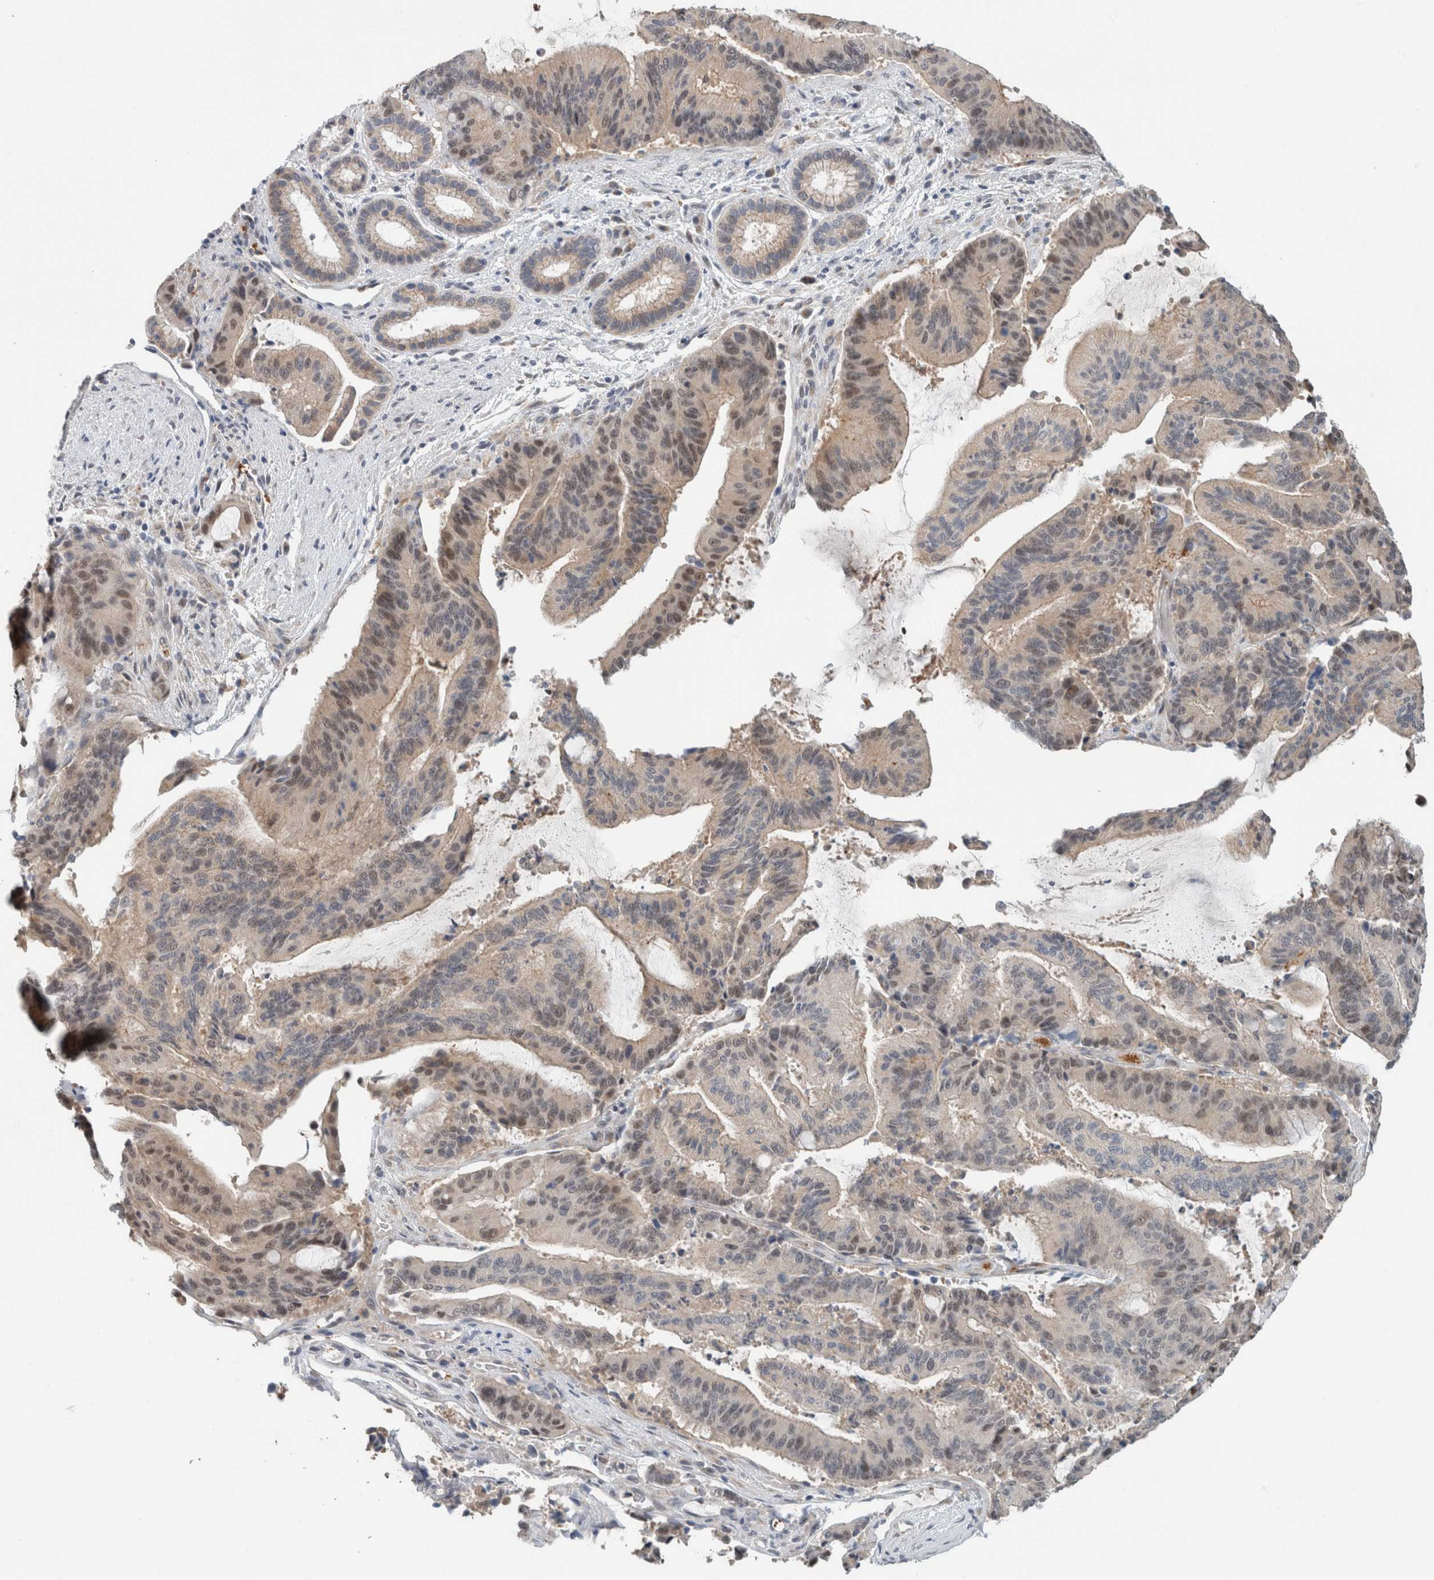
{"staining": {"intensity": "weak", "quantity": "25%-75%", "location": "cytoplasmic/membranous,nuclear"}, "tissue": "liver cancer", "cell_type": "Tumor cells", "image_type": "cancer", "snomed": [{"axis": "morphology", "description": "Normal tissue, NOS"}, {"axis": "morphology", "description": "Cholangiocarcinoma"}, {"axis": "topography", "description": "Liver"}, {"axis": "topography", "description": "Peripheral nerve tissue"}], "caption": "Immunohistochemistry (IHC) image of neoplastic tissue: human cholangiocarcinoma (liver) stained using immunohistochemistry (IHC) reveals low levels of weak protein expression localized specifically in the cytoplasmic/membranous and nuclear of tumor cells, appearing as a cytoplasmic/membranous and nuclear brown color.", "gene": "CRAT", "patient": {"sex": "female", "age": 73}}